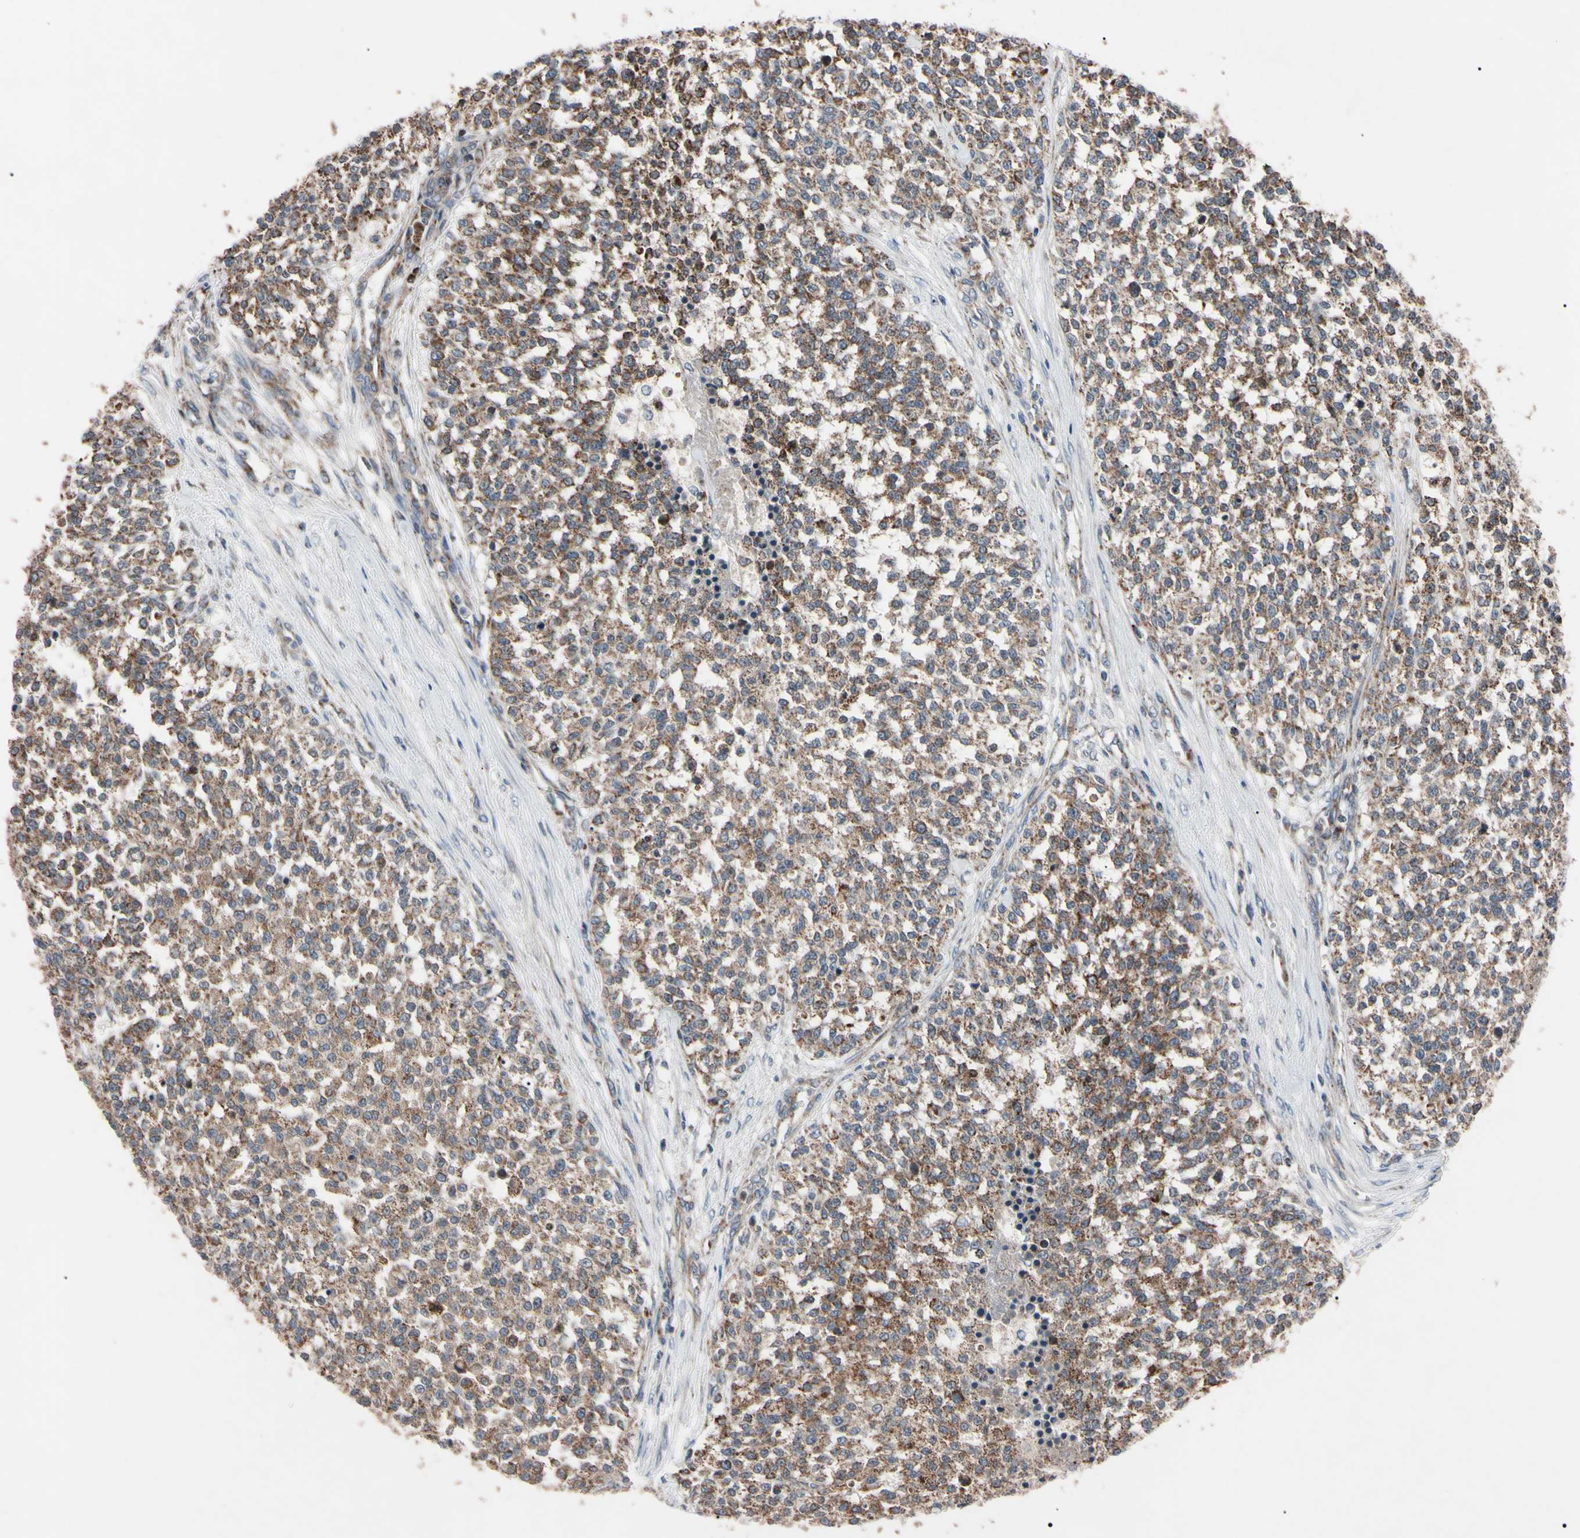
{"staining": {"intensity": "weak", "quantity": ">75%", "location": "cytoplasmic/membranous"}, "tissue": "testis cancer", "cell_type": "Tumor cells", "image_type": "cancer", "snomed": [{"axis": "morphology", "description": "Seminoma, NOS"}, {"axis": "topography", "description": "Testis"}], "caption": "Seminoma (testis) stained for a protein reveals weak cytoplasmic/membranous positivity in tumor cells.", "gene": "TNFRSF1A", "patient": {"sex": "male", "age": 59}}